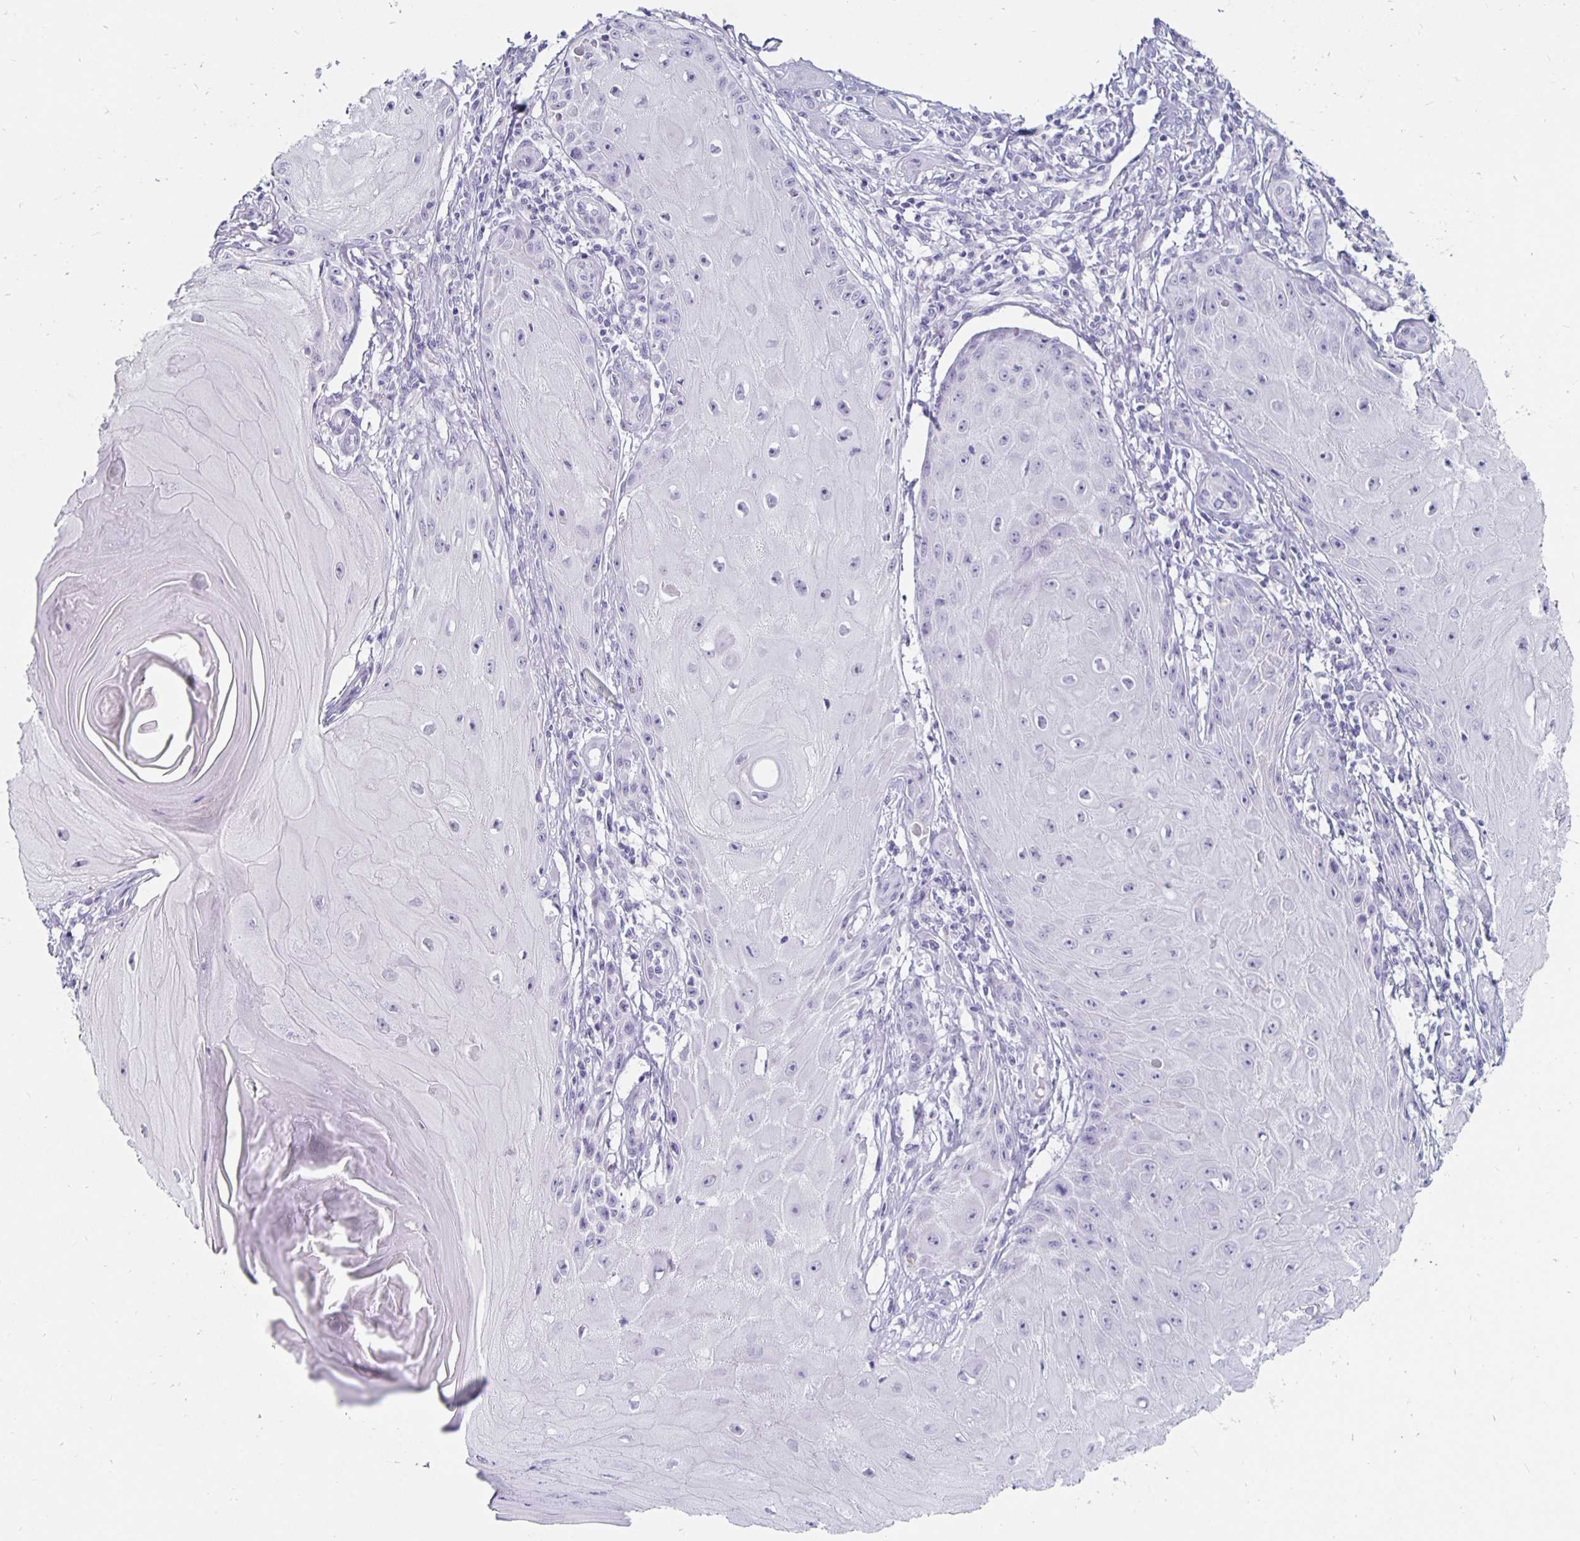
{"staining": {"intensity": "negative", "quantity": "none", "location": "none"}, "tissue": "skin cancer", "cell_type": "Tumor cells", "image_type": "cancer", "snomed": [{"axis": "morphology", "description": "Squamous cell carcinoma, NOS"}, {"axis": "topography", "description": "Skin"}], "caption": "IHC of skin squamous cell carcinoma shows no expression in tumor cells.", "gene": "KCNQ2", "patient": {"sex": "female", "age": 77}}